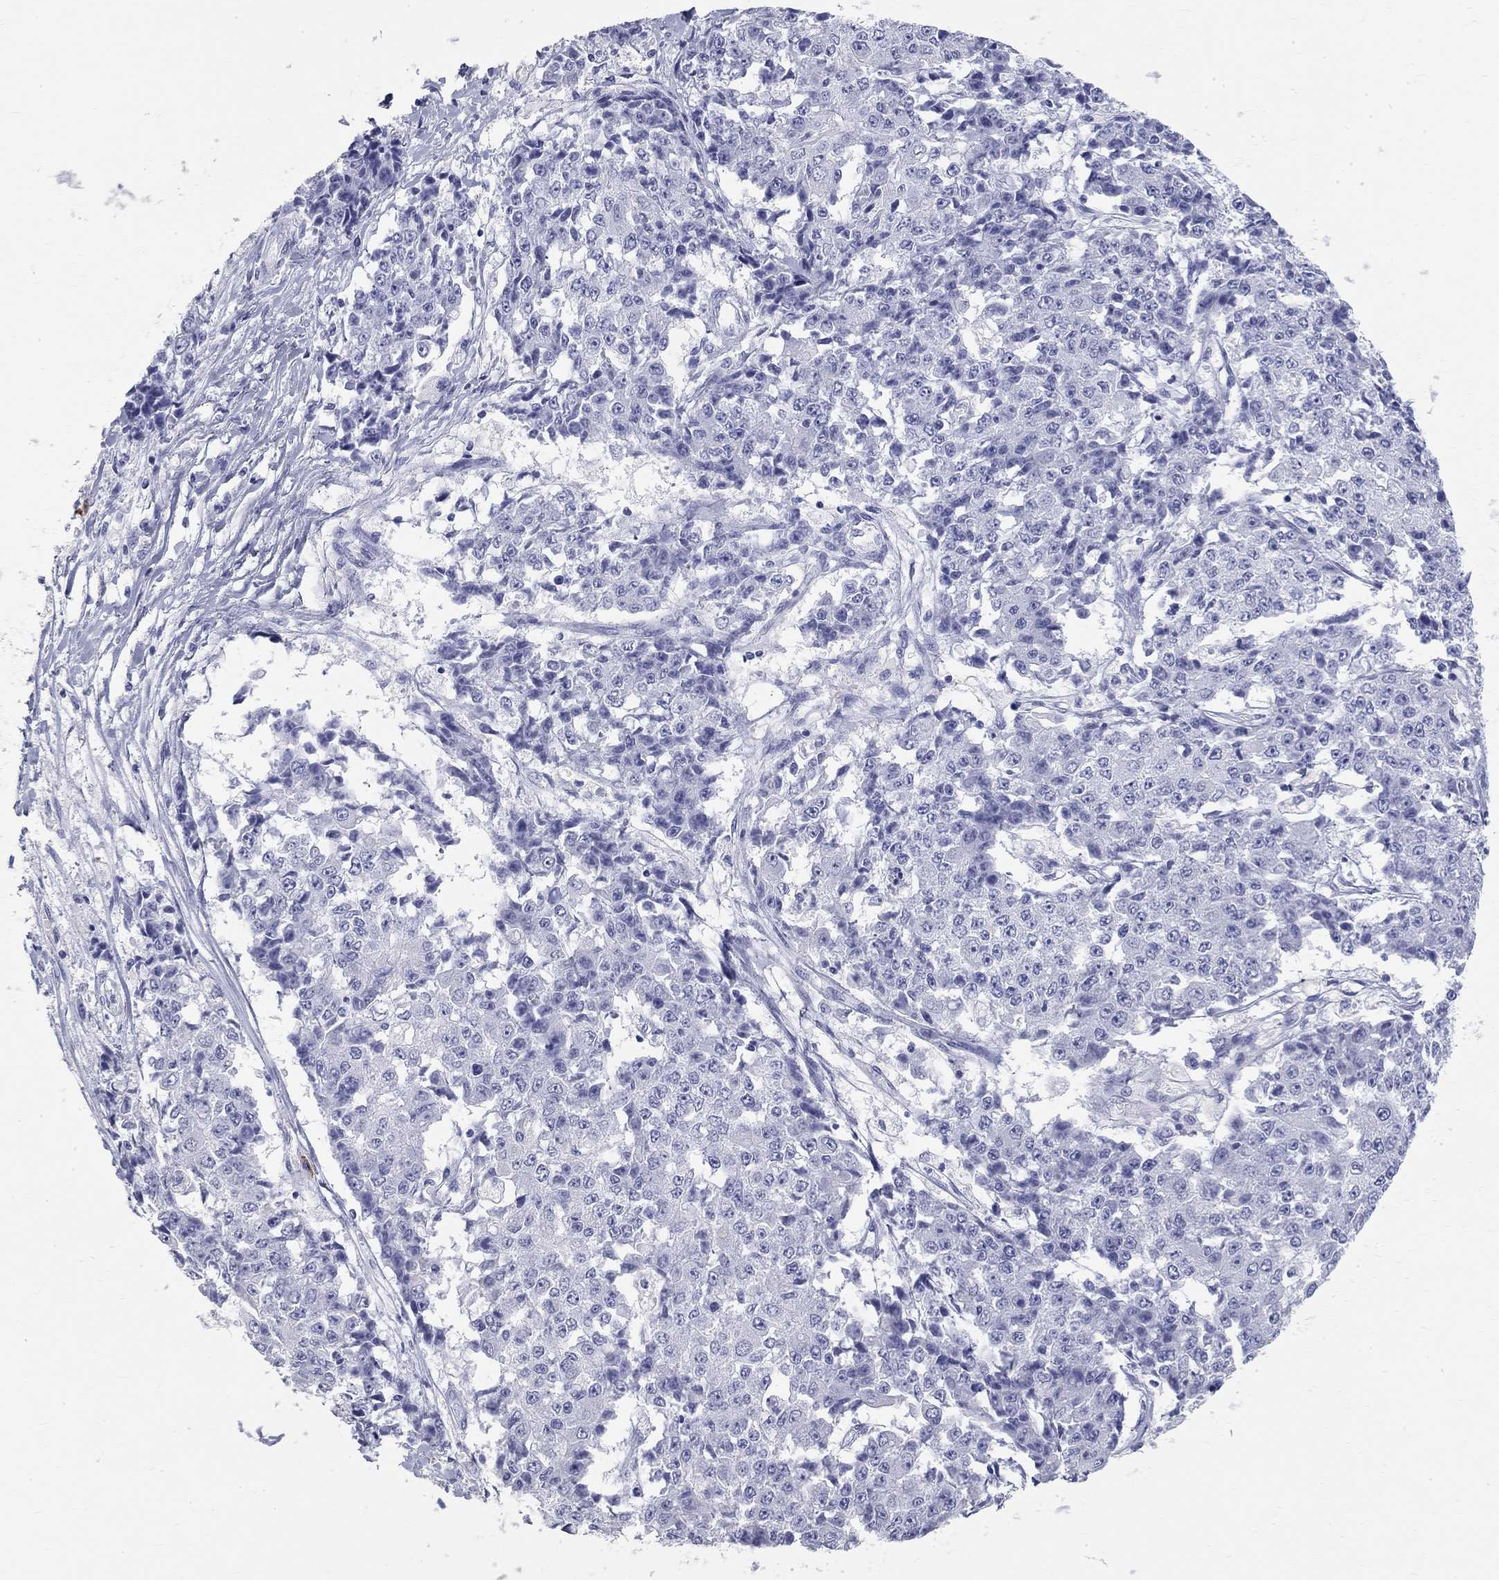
{"staining": {"intensity": "negative", "quantity": "none", "location": "none"}, "tissue": "ovarian cancer", "cell_type": "Tumor cells", "image_type": "cancer", "snomed": [{"axis": "morphology", "description": "Carcinoma, endometroid"}, {"axis": "topography", "description": "Ovary"}], "caption": "Tumor cells show no significant protein expression in endometroid carcinoma (ovarian). Brightfield microscopy of immunohistochemistry stained with DAB (3,3'-diaminobenzidine) (brown) and hematoxylin (blue), captured at high magnification.", "gene": "PHOX2B", "patient": {"sex": "female", "age": 42}}